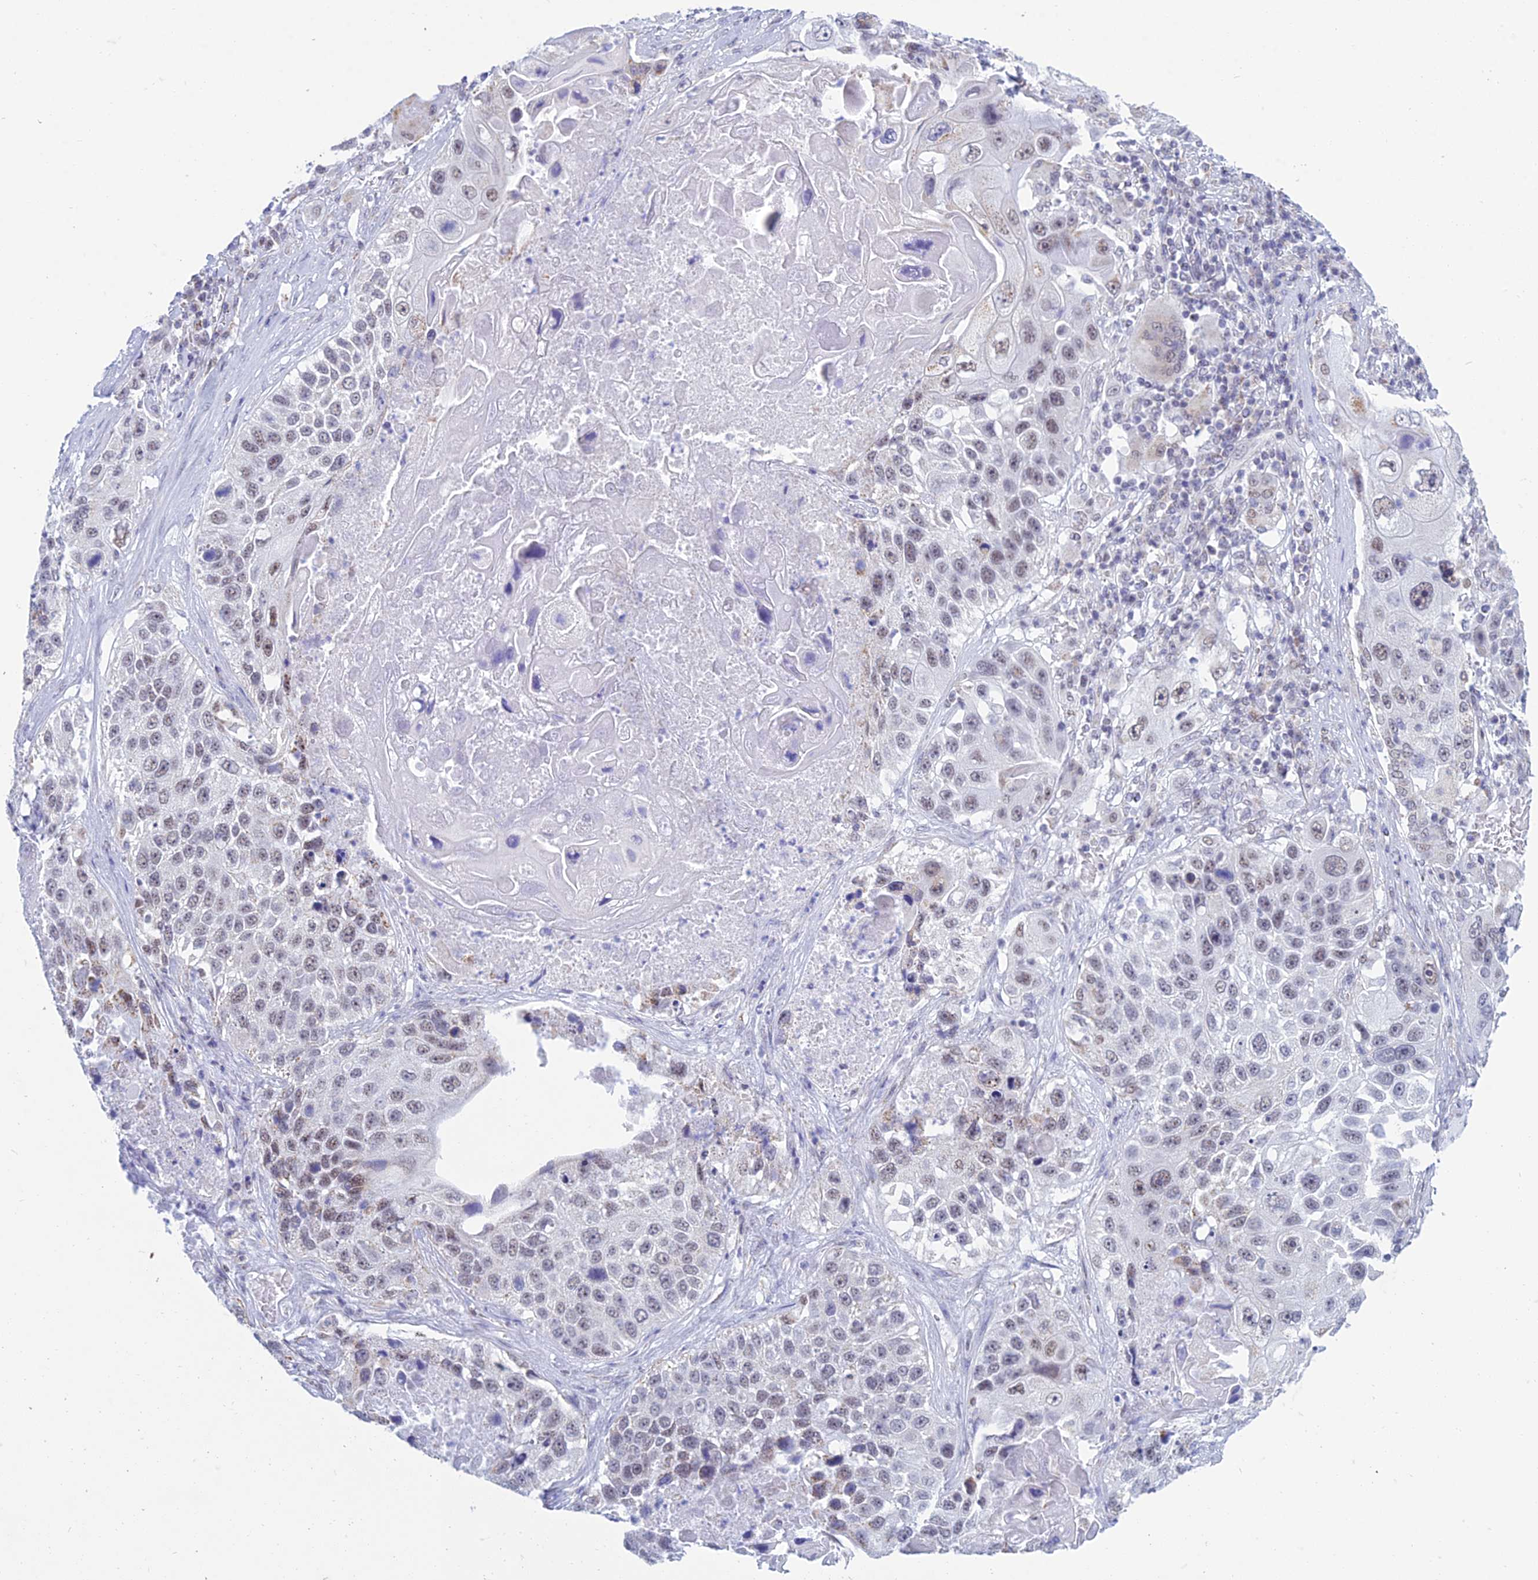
{"staining": {"intensity": "weak", "quantity": "25%-75%", "location": "nuclear"}, "tissue": "lung cancer", "cell_type": "Tumor cells", "image_type": "cancer", "snomed": [{"axis": "morphology", "description": "Squamous cell carcinoma, NOS"}, {"axis": "topography", "description": "Lung"}], "caption": "Immunohistochemical staining of human lung cancer (squamous cell carcinoma) displays low levels of weak nuclear protein staining in approximately 25%-75% of tumor cells.", "gene": "KLF14", "patient": {"sex": "male", "age": 61}}